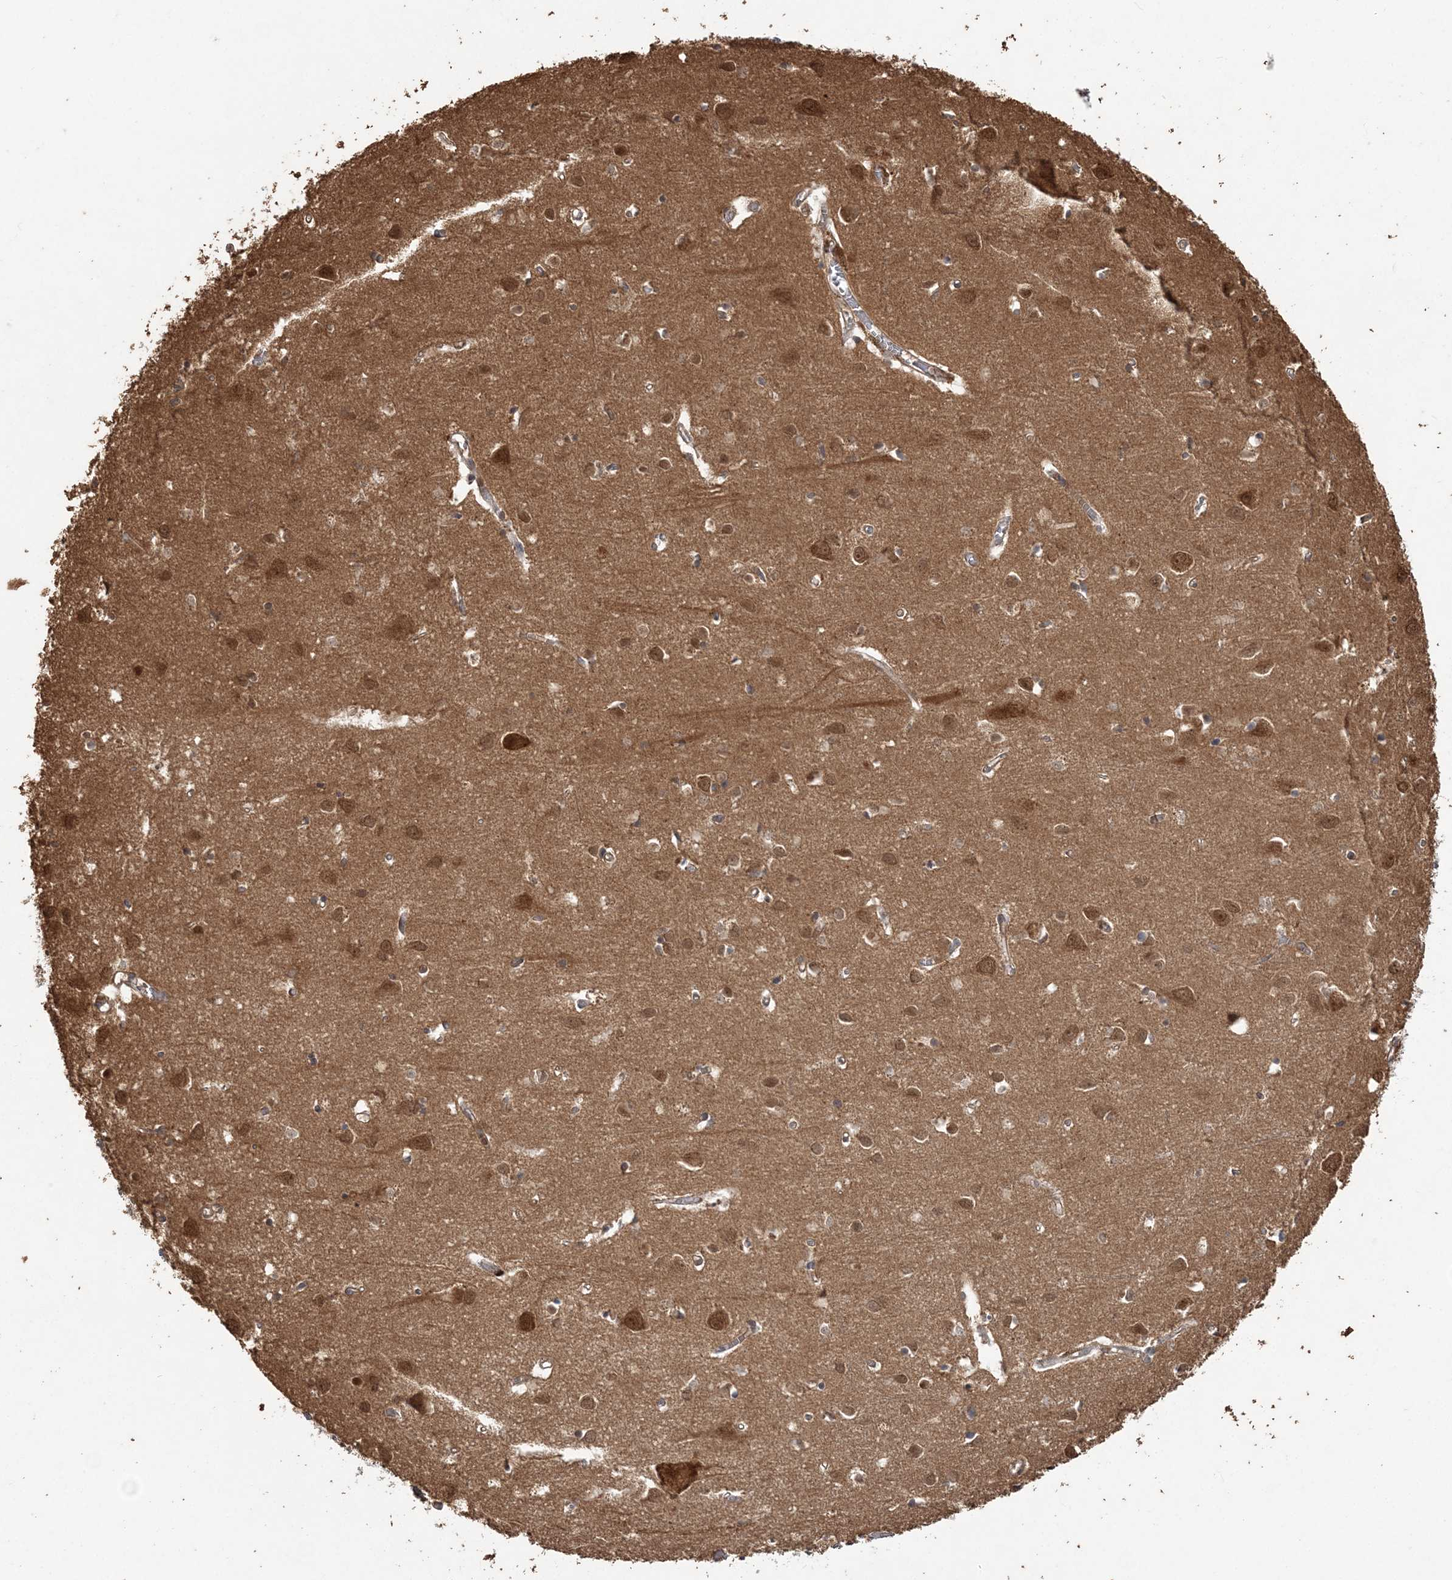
{"staining": {"intensity": "weak", "quantity": ">75%", "location": "cytoplasmic/membranous"}, "tissue": "cerebral cortex", "cell_type": "Endothelial cells", "image_type": "normal", "snomed": [{"axis": "morphology", "description": "Normal tissue, NOS"}, {"axis": "topography", "description": "Cerebral cortex"}], "caption": "Immunohistochemical staining of normal cerebral cortex exhibits low levels of weak cytoplasmic/membranous staining in about >75% of endothelial cells. The protein is stained brown, and the nuclei are stained in blue (DAB IHC with brightfield microscopy, high magnification).", "gene": "CAB39", "patient": {"sex": "female", "age": 64}}